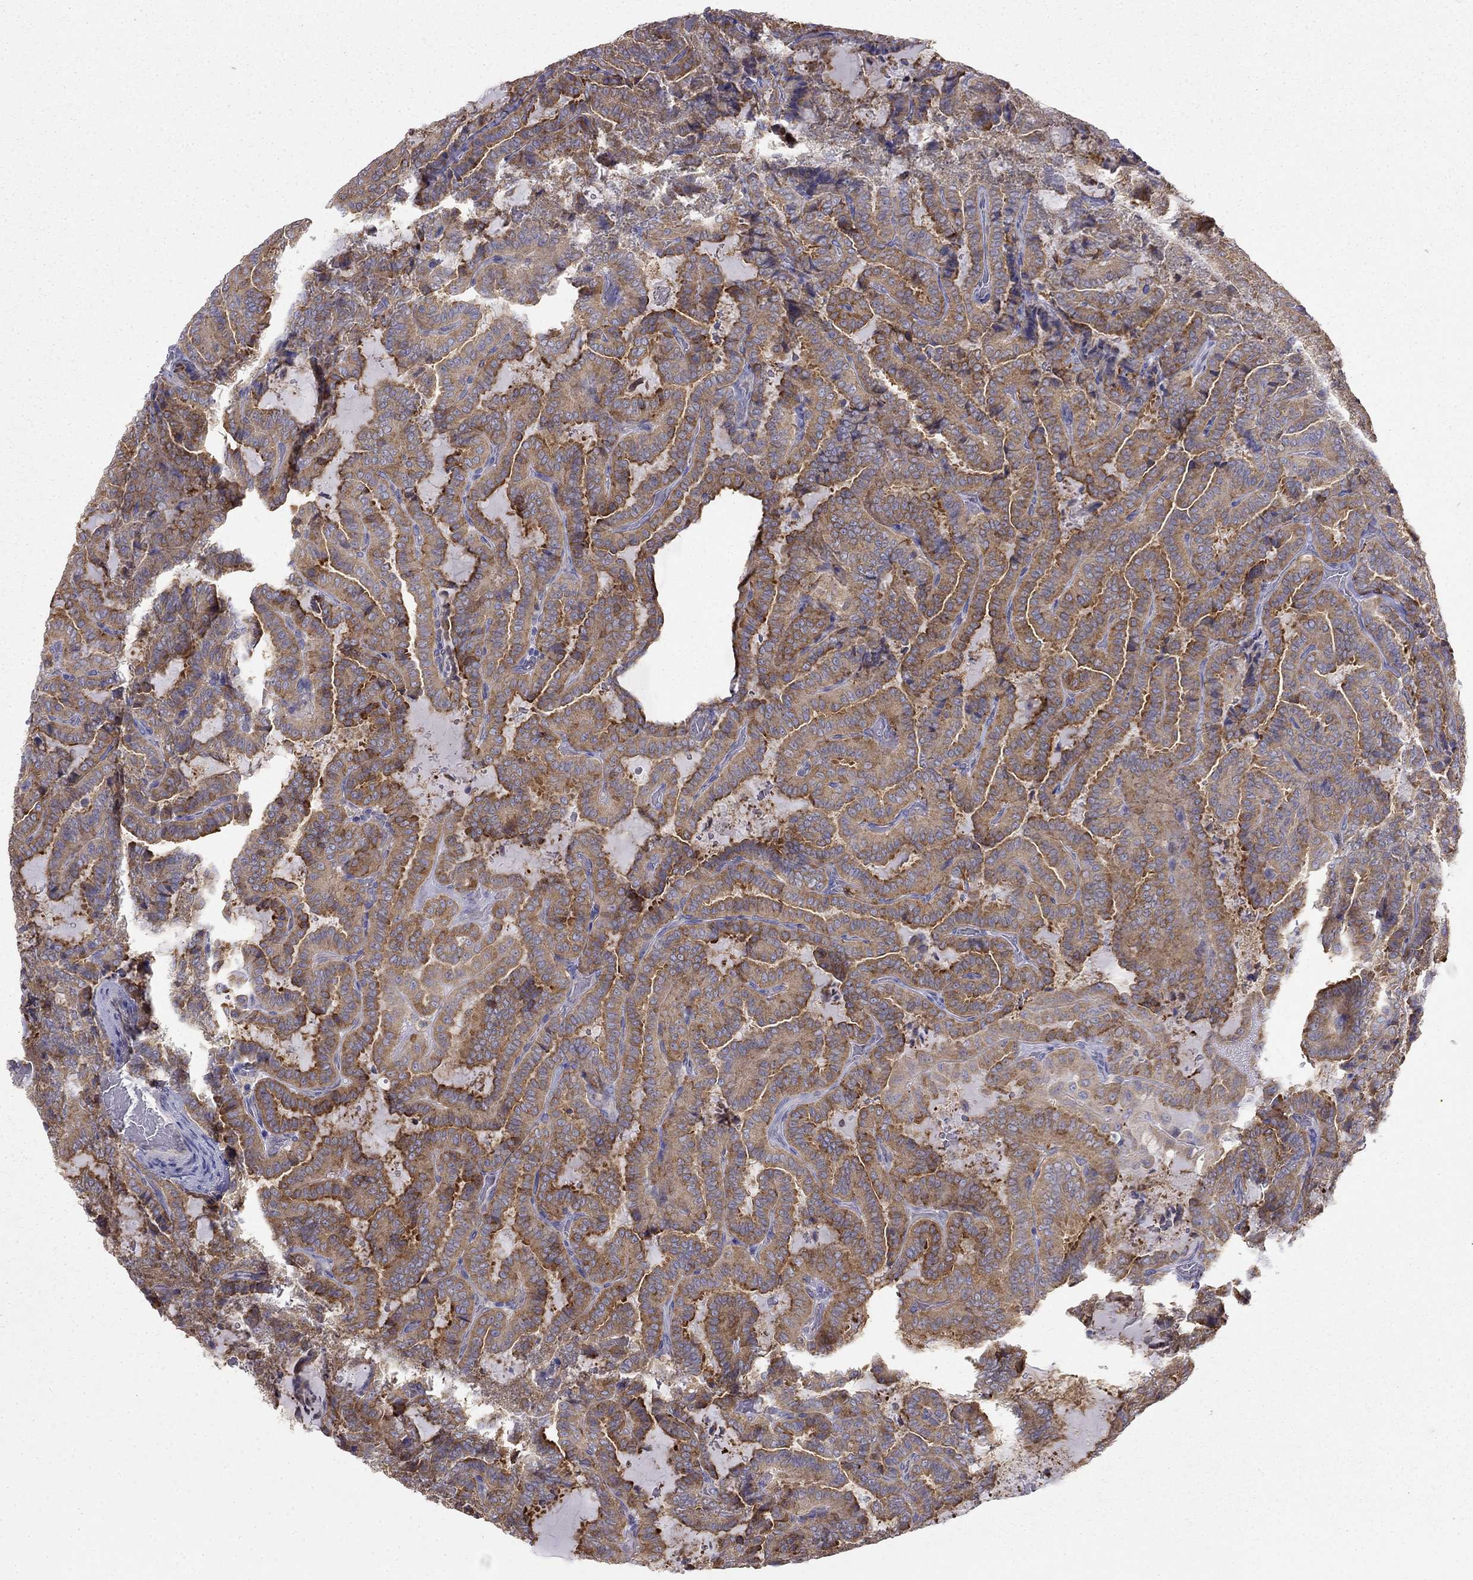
{"staining": {"intensity": "moderate", "quantity": ">75%", "location": "cytoplasmic/membranous"}, "tissue": "thyroid cancer", "cell_type": "Tumor cells", "image_type": "cancer", "snomed": [{"axis": "morphology", "description": "Papillary adenocarcinoma, NOS"}, {"axis": "topography", "description": "Thyroid gland"}], "caption": "Approximately >75% of tumor cells in papillary adenocarcinoma (thyroid) reveal moderate cytoplasmic/membranous protein positivity as visualized by brown immunohistochemical staining.", "gene": "LONRF2", "patient": {"sex": "female", "age": 39}}